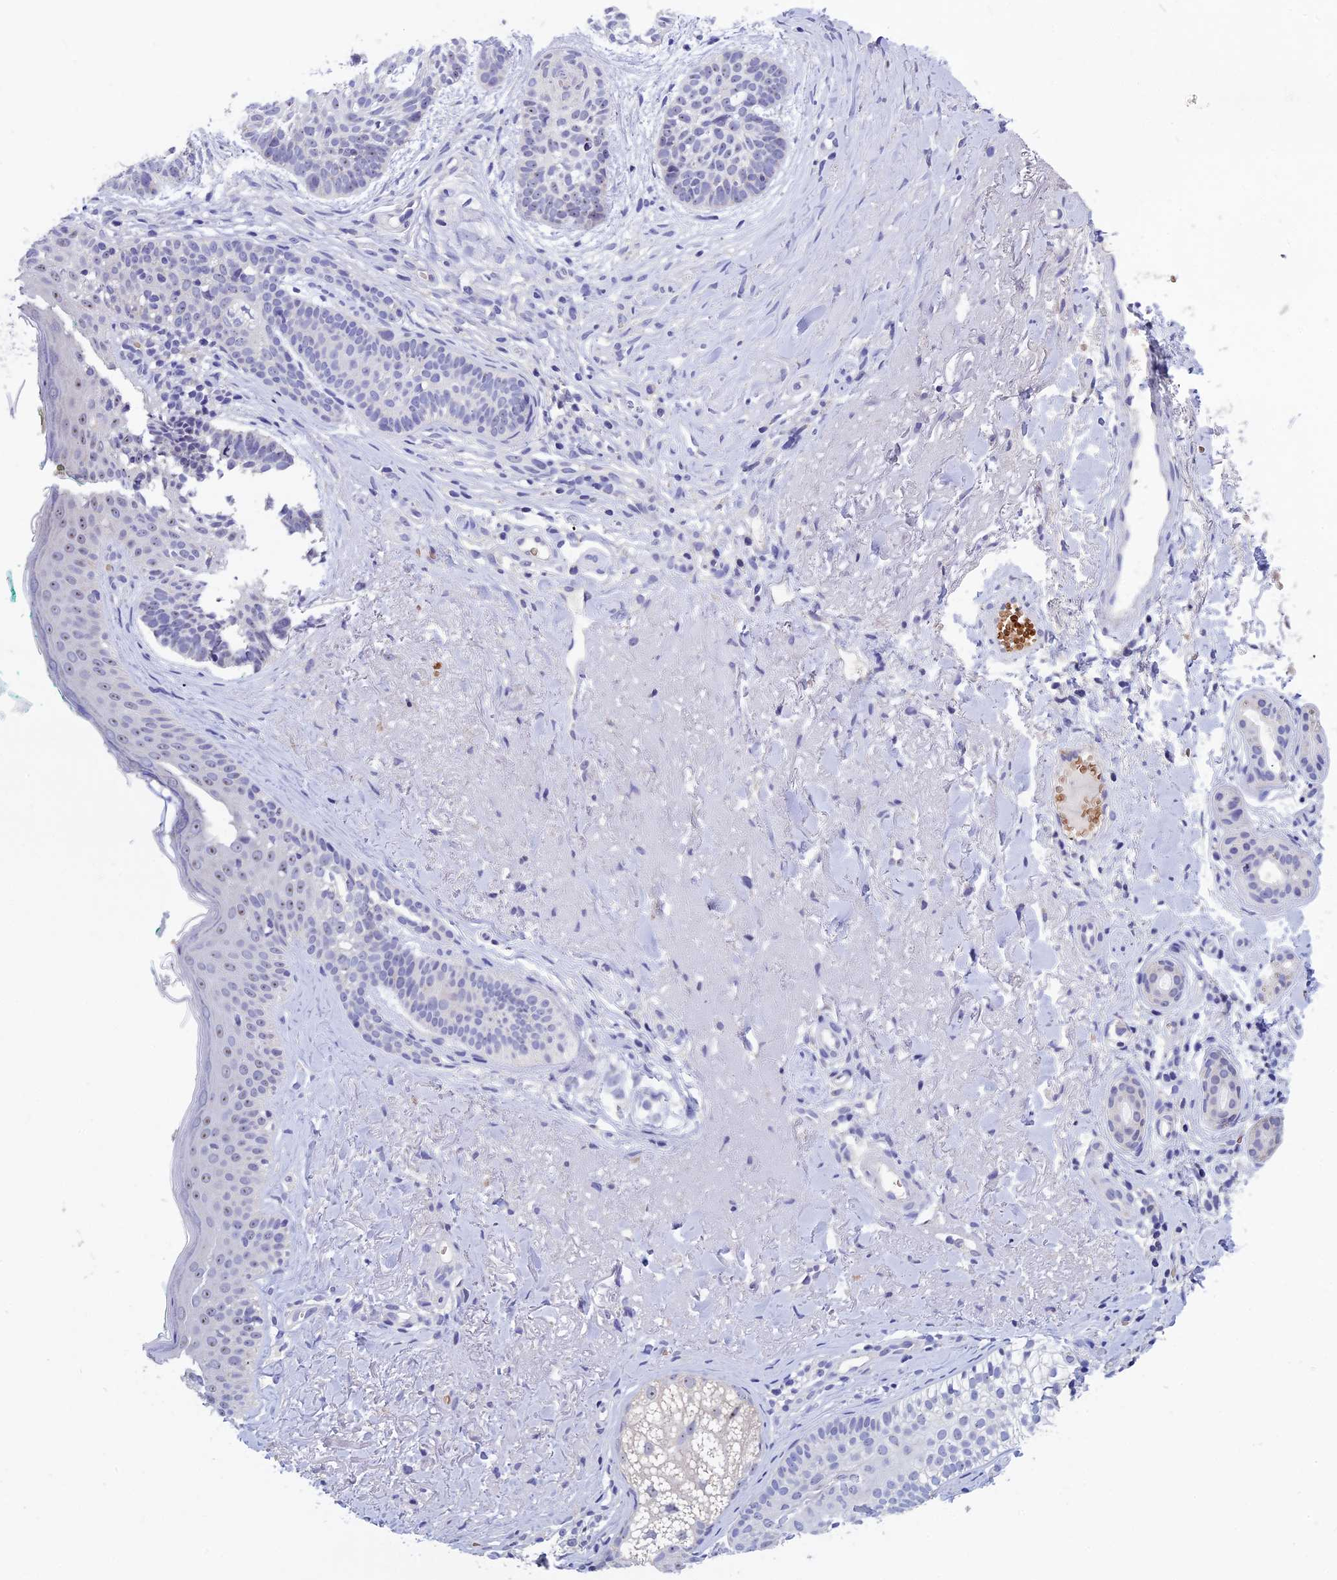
{"staining": {"intensity": "weak", "quantity": "<25%", "location": "nuclear"}, "tissue": "skin cancer", "cell_type": "Tumor cells", "image_type": "cancer", "snomed": [{"axis": "morphology", "description": "Basal cell carcinoma"}, {"axis": "topography", "description": "Skin"}], "caption": "The IHC micrograph has no significant positivity in tumor cells of basal cell carcinoma (skin) tissue.", "gene": "KNOP1", "patient": {"sex": "male", "age": 71}}